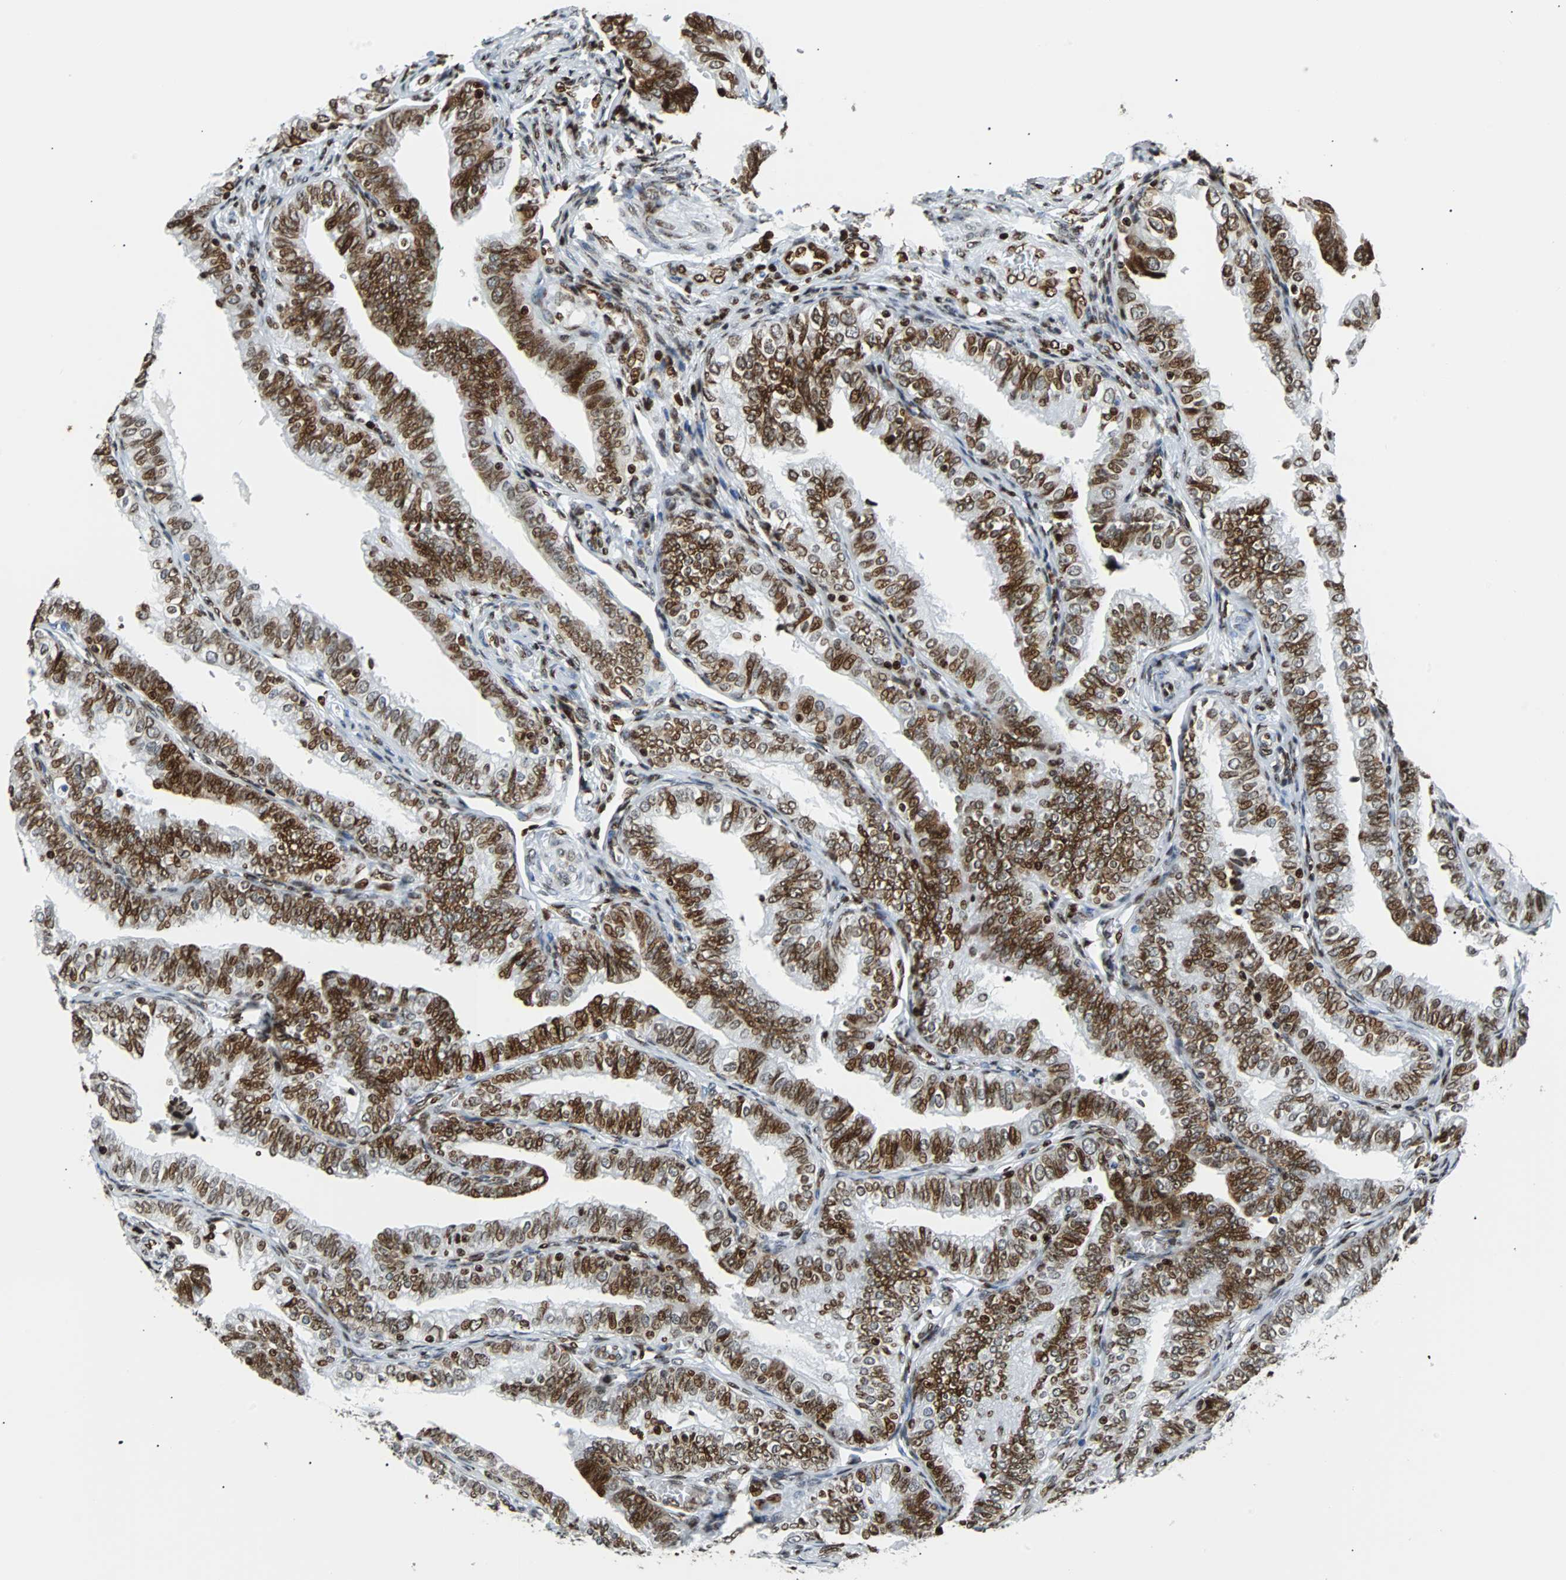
{"staining": {"intensity": "strong", "quantity": ">75%", "location": "nuclear"}, "tissue": "fallopian tube", "cell_type": "Glandular cells", "image_type": "normal", "snomed": [{"axis": "morphology", "description": "Normal tissue, NOS"}, {"axis": "topography", "description": "Fallopian tube"}], "caption": "Fallopian tube stained with immunohistochemistry demonstrates strong nuclear positivity in approximately >75% of glandular cells.", "gene": "ZNF131", "patient": {"sex": "female", "age": 46}}